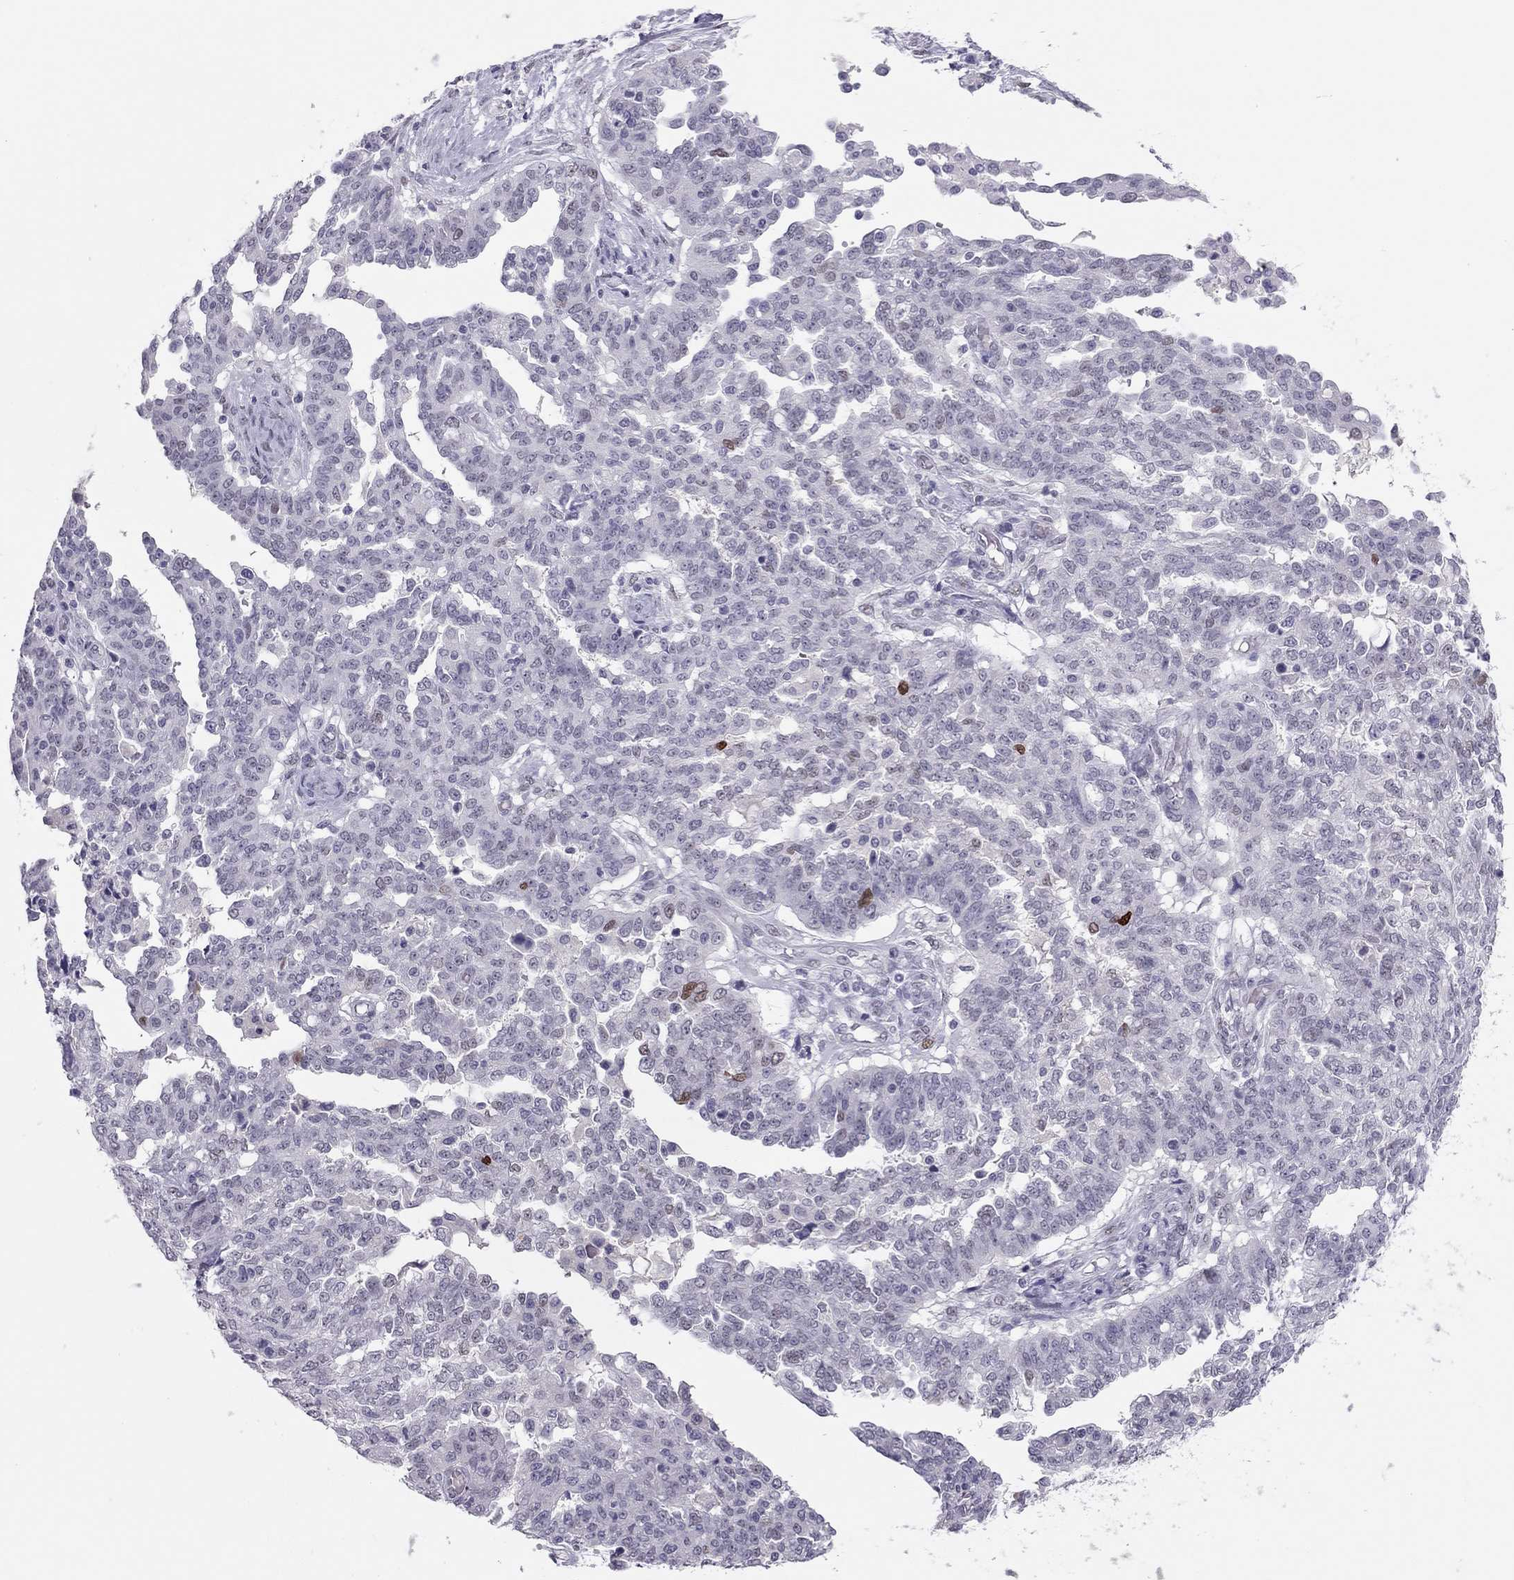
{"staining": {"intensity": "strong", "quantity": "<25%", "location": "nuclear"}, "tissue": "ovarian cancer", "cell_type": "Tumor cells", "image_type": "cancer", "snomed": [{"axis": "morphology", "description": "Cystadenocarcinoma, serous, NOS"}, {"axis": "topography", "description": "Ovary"}], "caption": "Tumor cells exhibit strong nuclear staining in about <25% of cells in ovarian cancer.", "gene": "PHOX2A", "patient": {"sex": "female", "age": 67}}